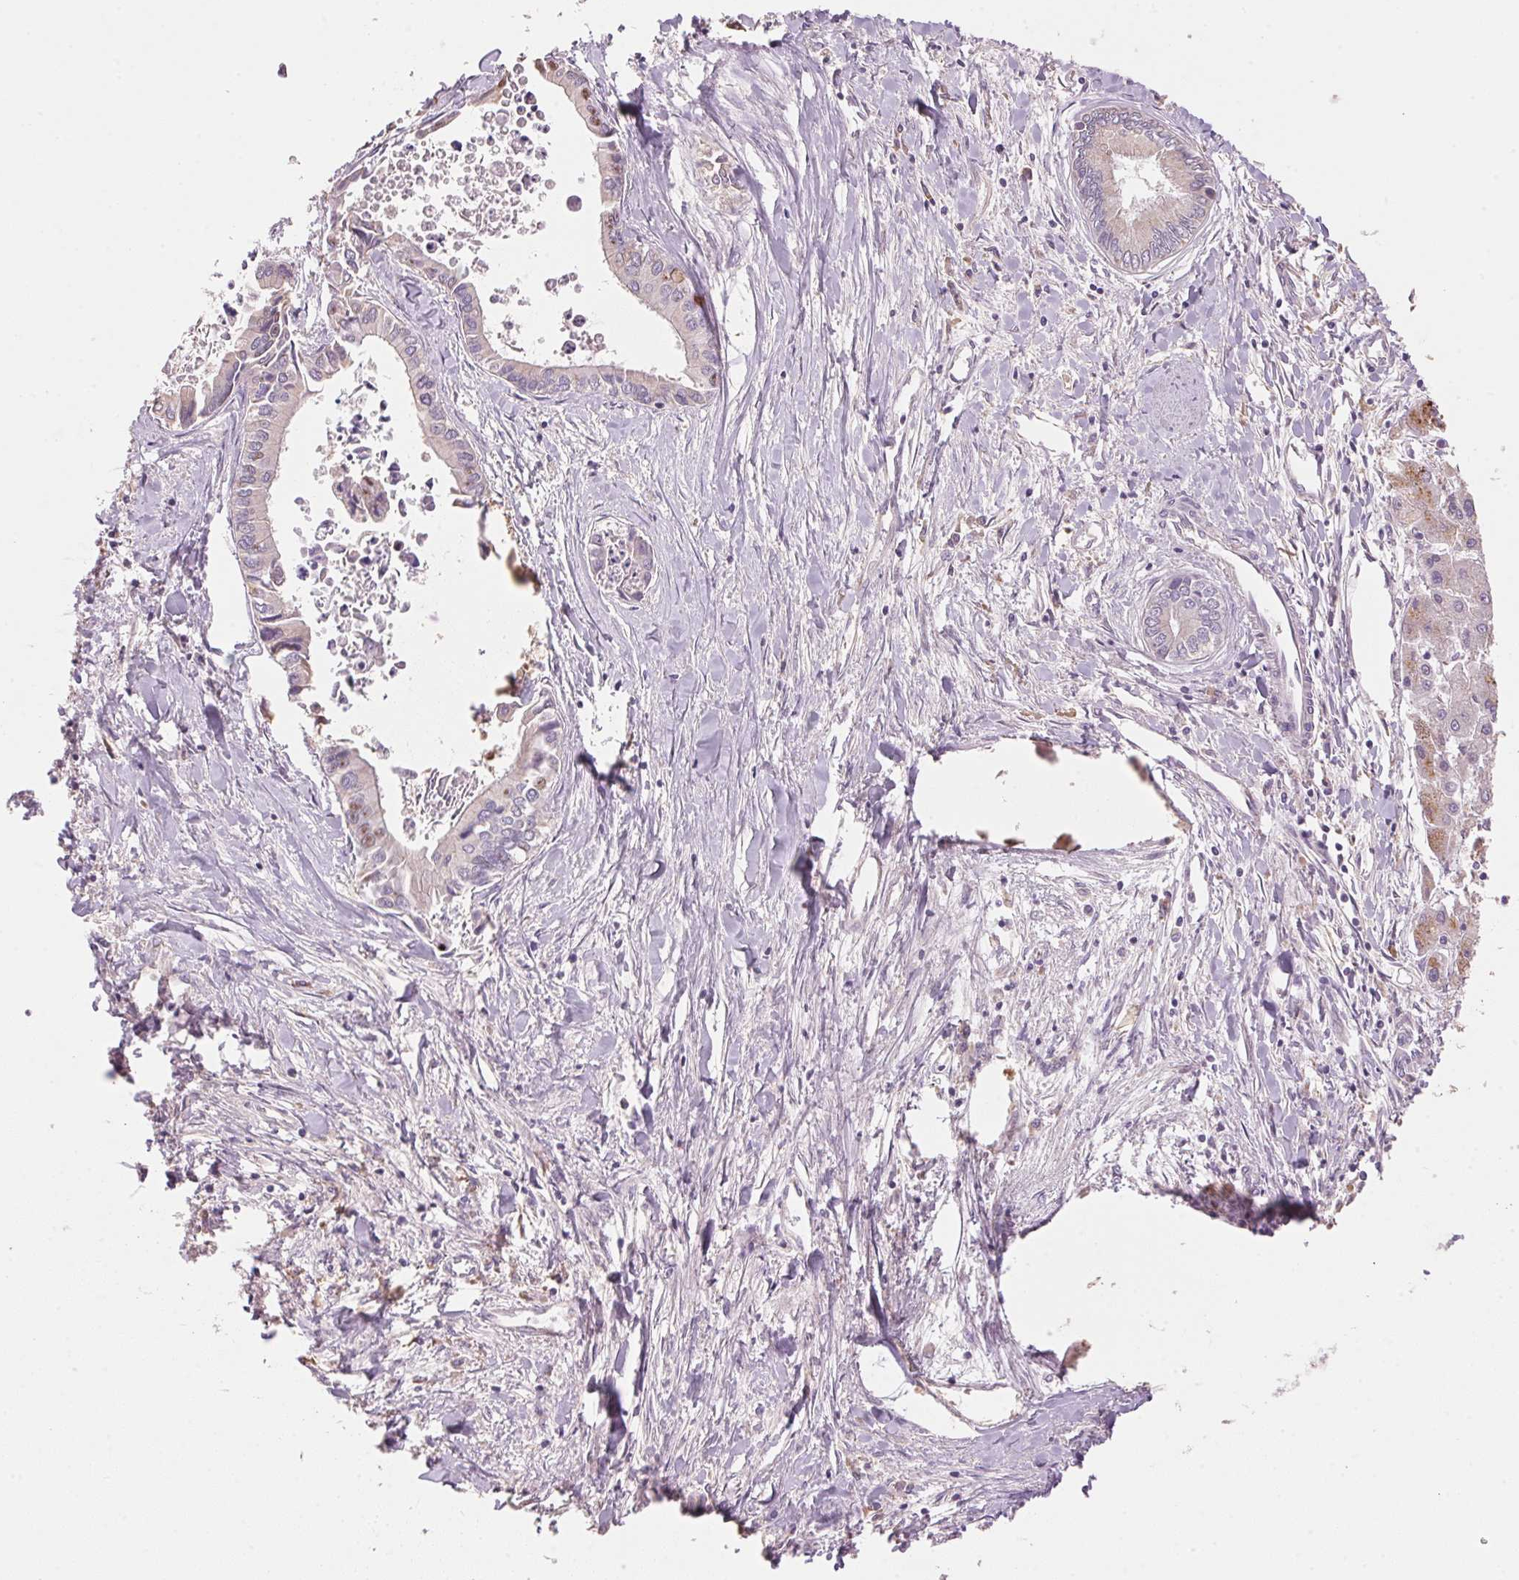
{"staining": {"intensity": "negative", "quantity": "none", "location": "none"}, "tissue": "liver cancer", "cell_type": "Tumor cells", "image_type": "cancer", "snomed": [{"axis": "morphology", "description": "Cholangiocarcinoma"}, {"axis": "topography", "description": "Liver"}], "caption": "A high-resolution histopathology image shows immunohistochemistry staining of liver cholangiocarcinoma, which displays no significant staining in tumor cells.", "gene": "LYZL6", "patient": {"sex": "male", "age": 66}}